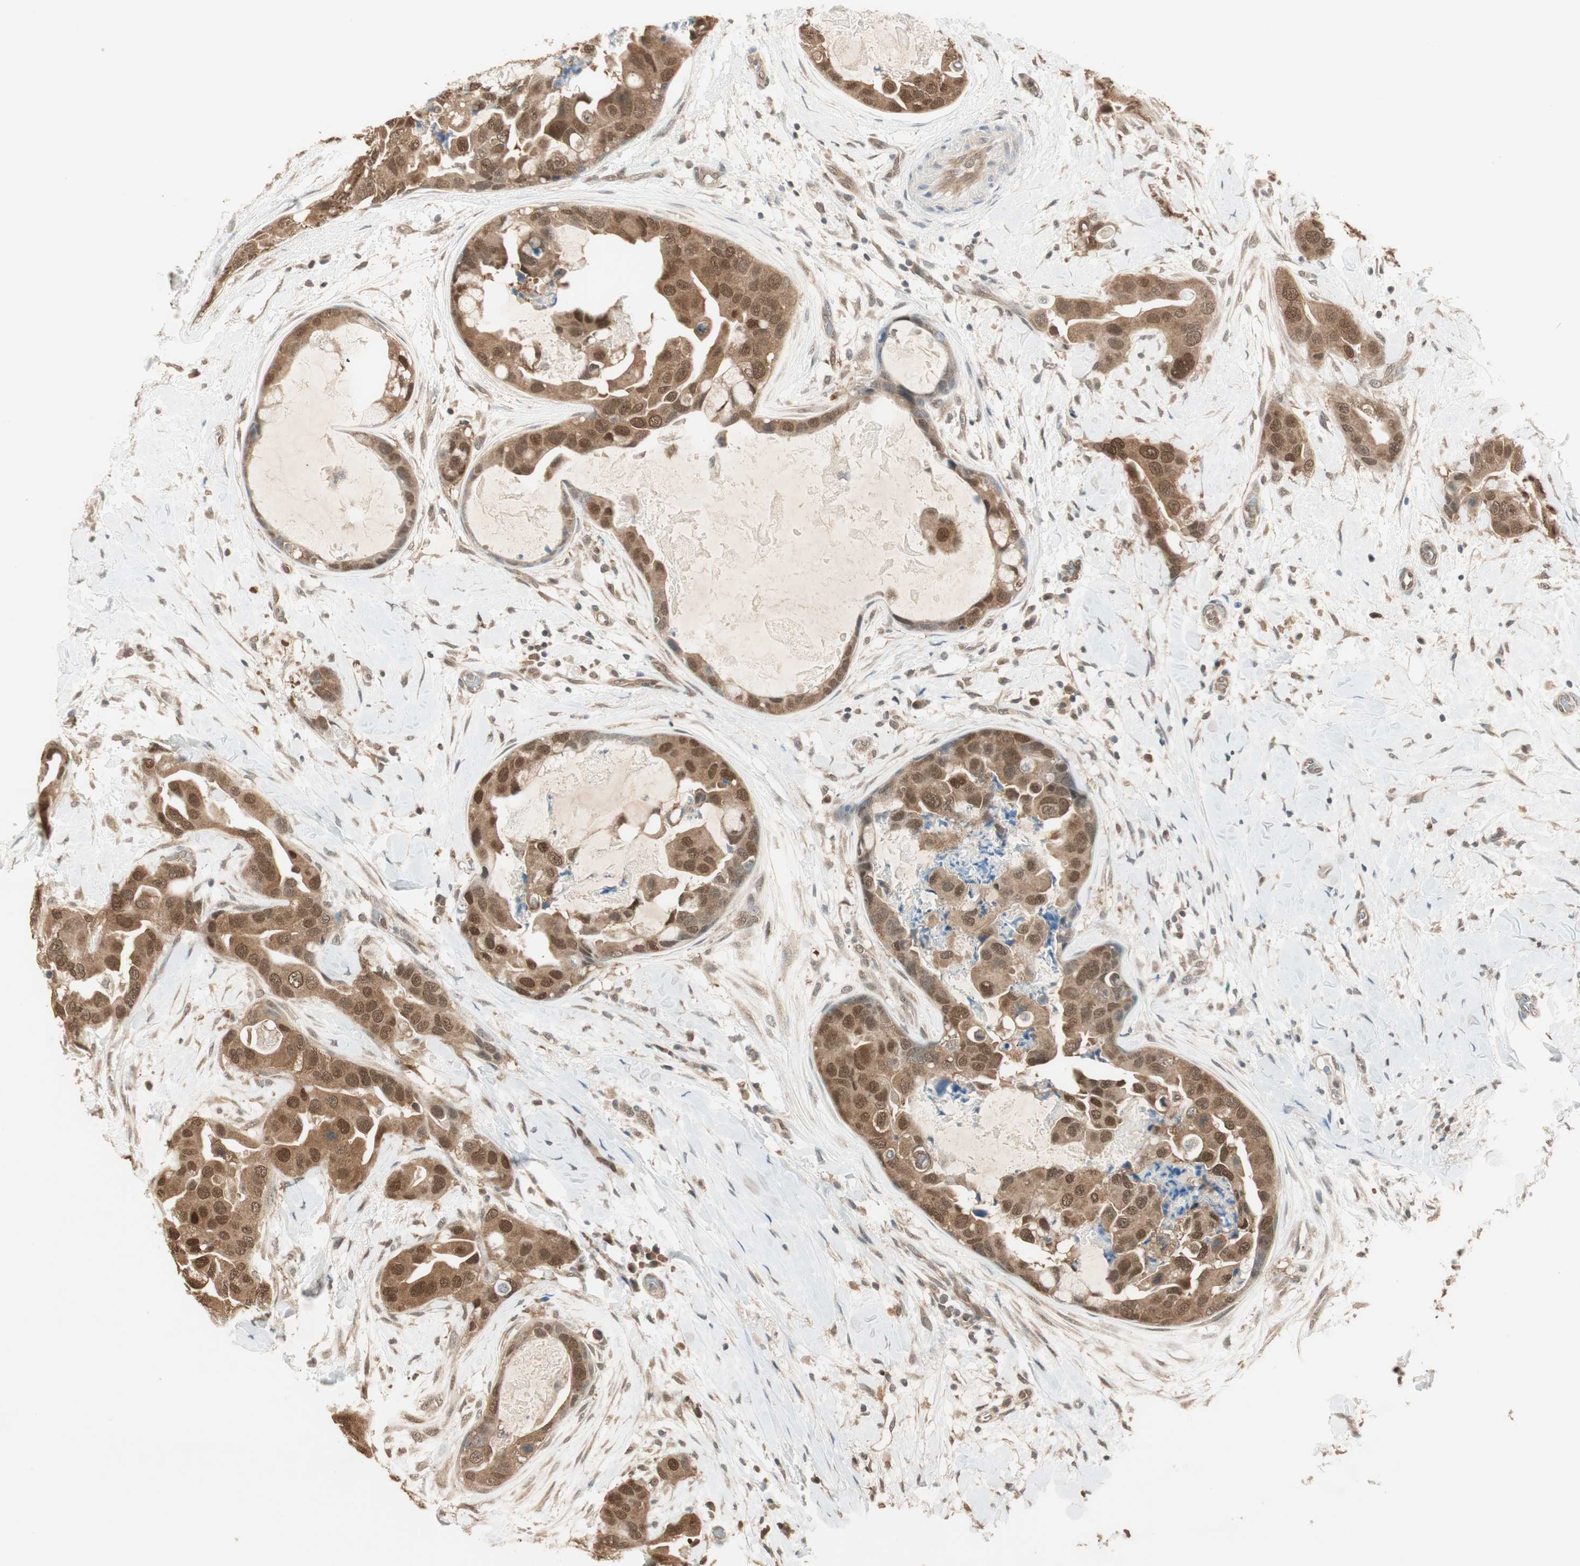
{"staining": {"intensity": "moderate", "quantity": ">75%", "location": "cytoplasmic/membranous,nuclear"}, "tissue": "breast cancer", "cell_type": "Tumor cells", "image_type": "cancer", "snomed": [{"axis": "morphology", "description": "Duct carcinoma"}, {"axis": "topography", "description": "Breast"}], "caption": "IHC (DAB (3,3'-diaminobenzidine)) staining of human intraductal carcinoma (breast) exhibits moderate cytoplasmic/membranous and nuclear protein staining in about >75% of tumor cells. The staining was performed using DAB (3,3'-diaminobenzidine) to visualize the protein expression in brown, while the nuclei were stained in blue with hematoxylin (Magnification: 20x).", "gene": "USP5", "patient": {"sex": "female", "age": 40}}